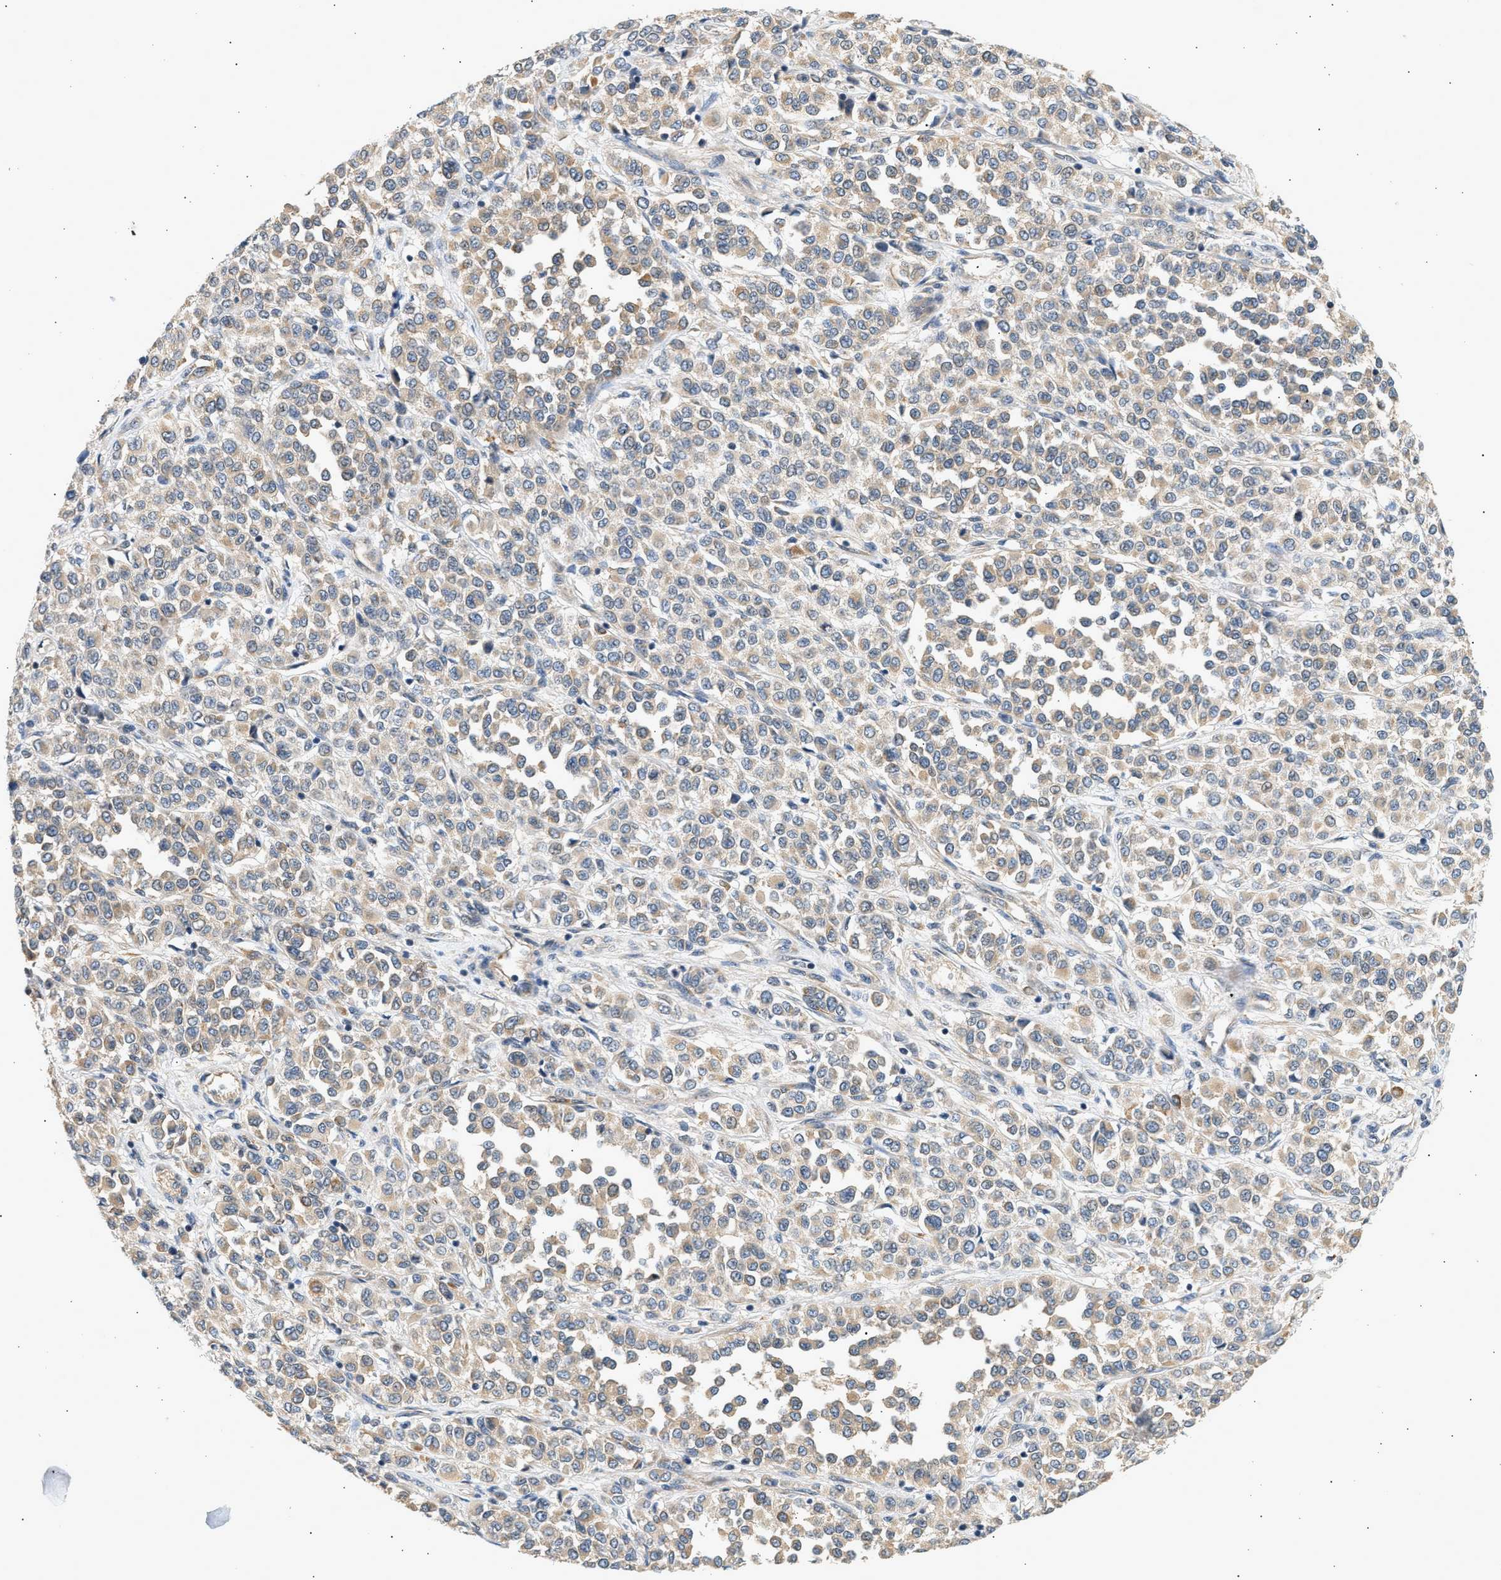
{"staining": {"intensity": "weak", "quantity": "<25%", "location": "cytoplasmic/membranous"}, "tissue": "melanoma", "cell_type": "Tumor cells", "image_type": "cancer", "snomed": [{"axis": "morphology", "description": "Malignant melanoma, Metastatic site"}, {"axis": "topography", "description": "Pancreas"}], "caption": "Immunohistochemistry (IHC) photomicrograph of malignant melanoma (metastatic site) stained for a protein (brown), which shows no positivity in tumor cells.", "gene": "WDR31", "patient": {"sex": "female", "age": 30}}